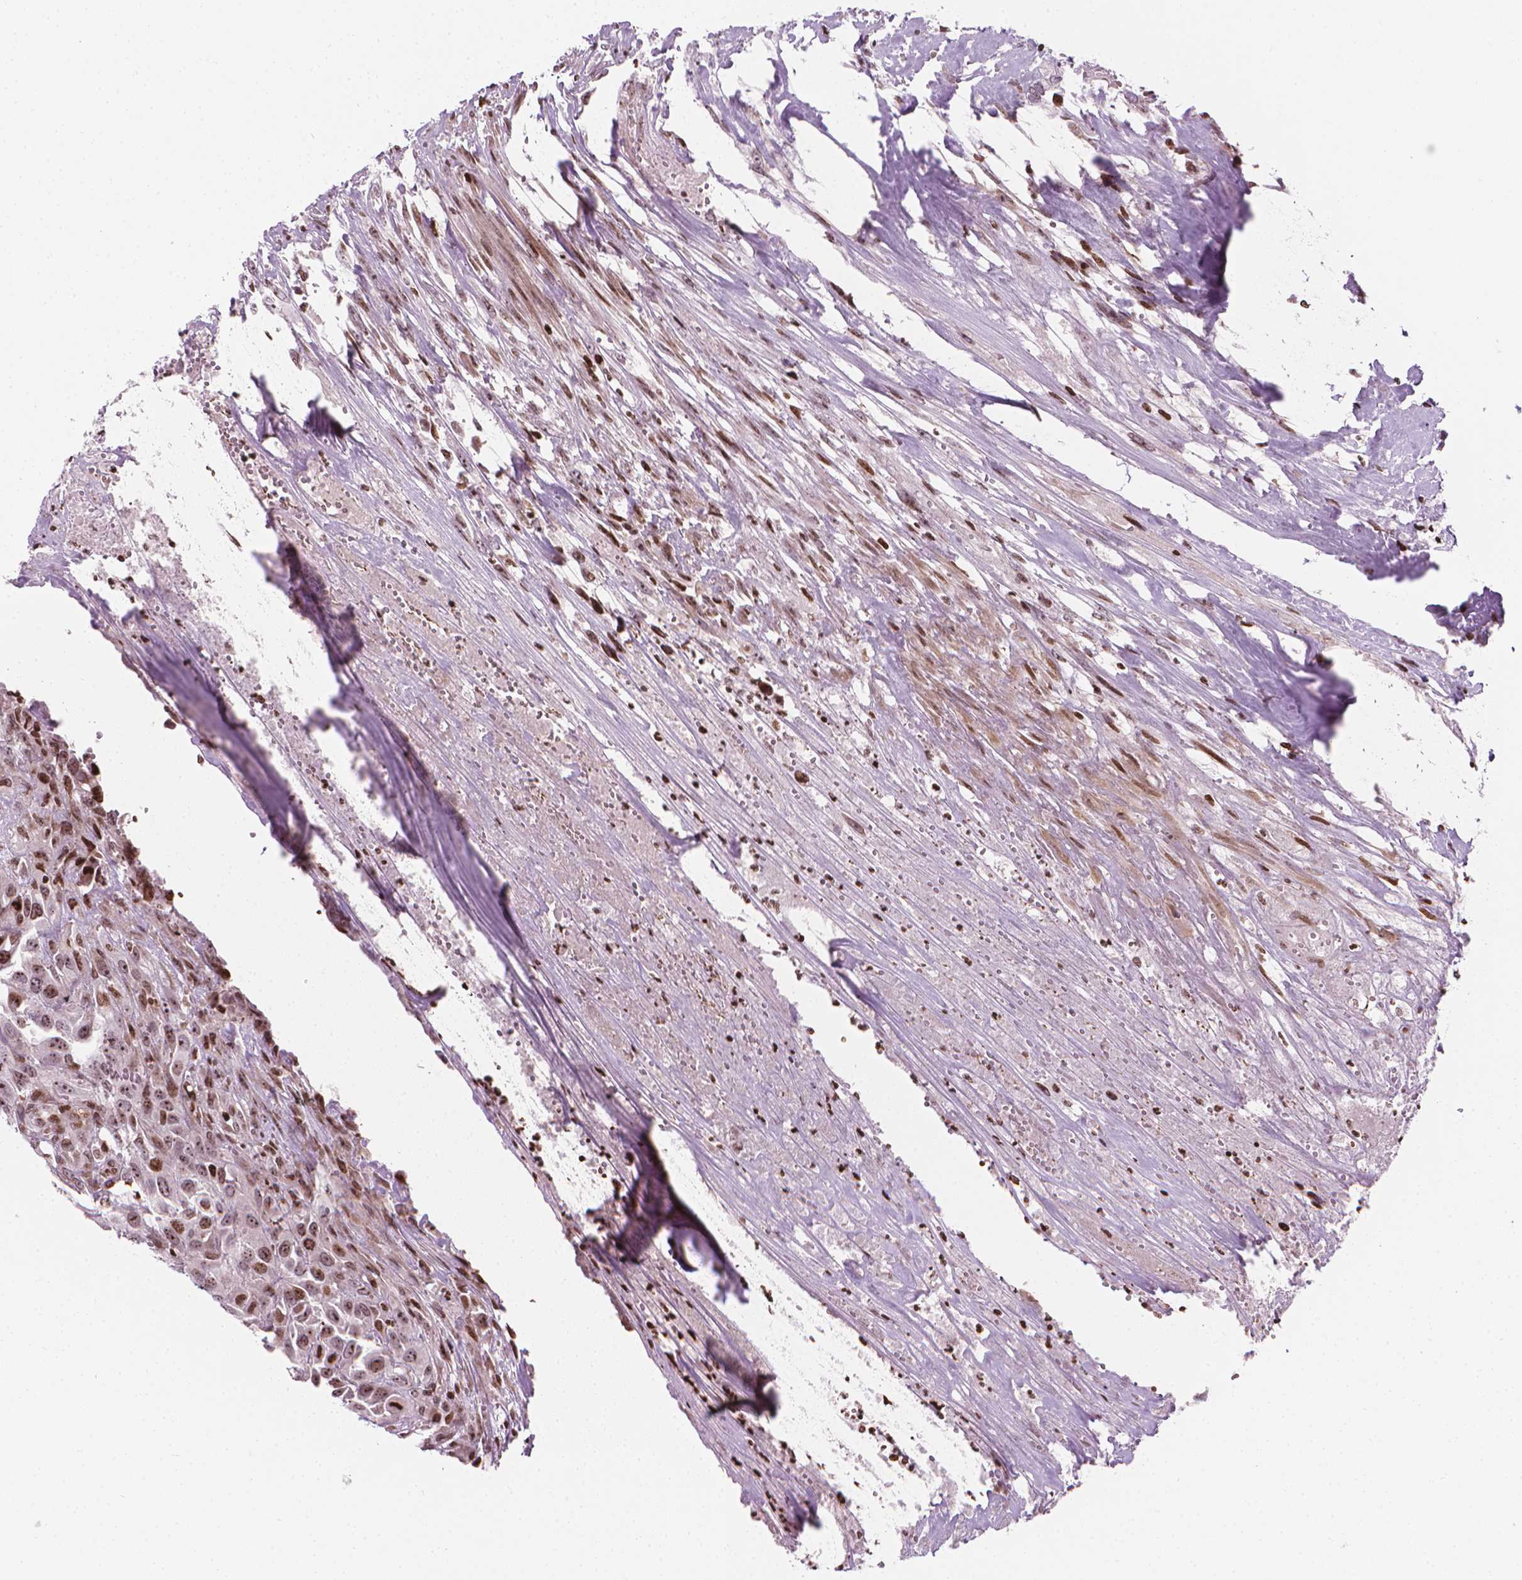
{"staining": {"intensity": "moderate", "quantity": ">75%", "location": "nuclear"}, "tissue": "urothelial cancer", "cell_type": "Tumor cells", "image_type": "cancer", "snomed": [{"axis": "morphology", "description": "Urothelial carcinoma, High grade"}, {"axis": "topography", "description": "Urinary bladder"}], "caption": "Tumor cells show moderate nuclear staining in about >75% of cells in high-grade urothelial carcinoma.", "gene": "PIP4K2A", "patient": {"sex": "male", "age": 67}}